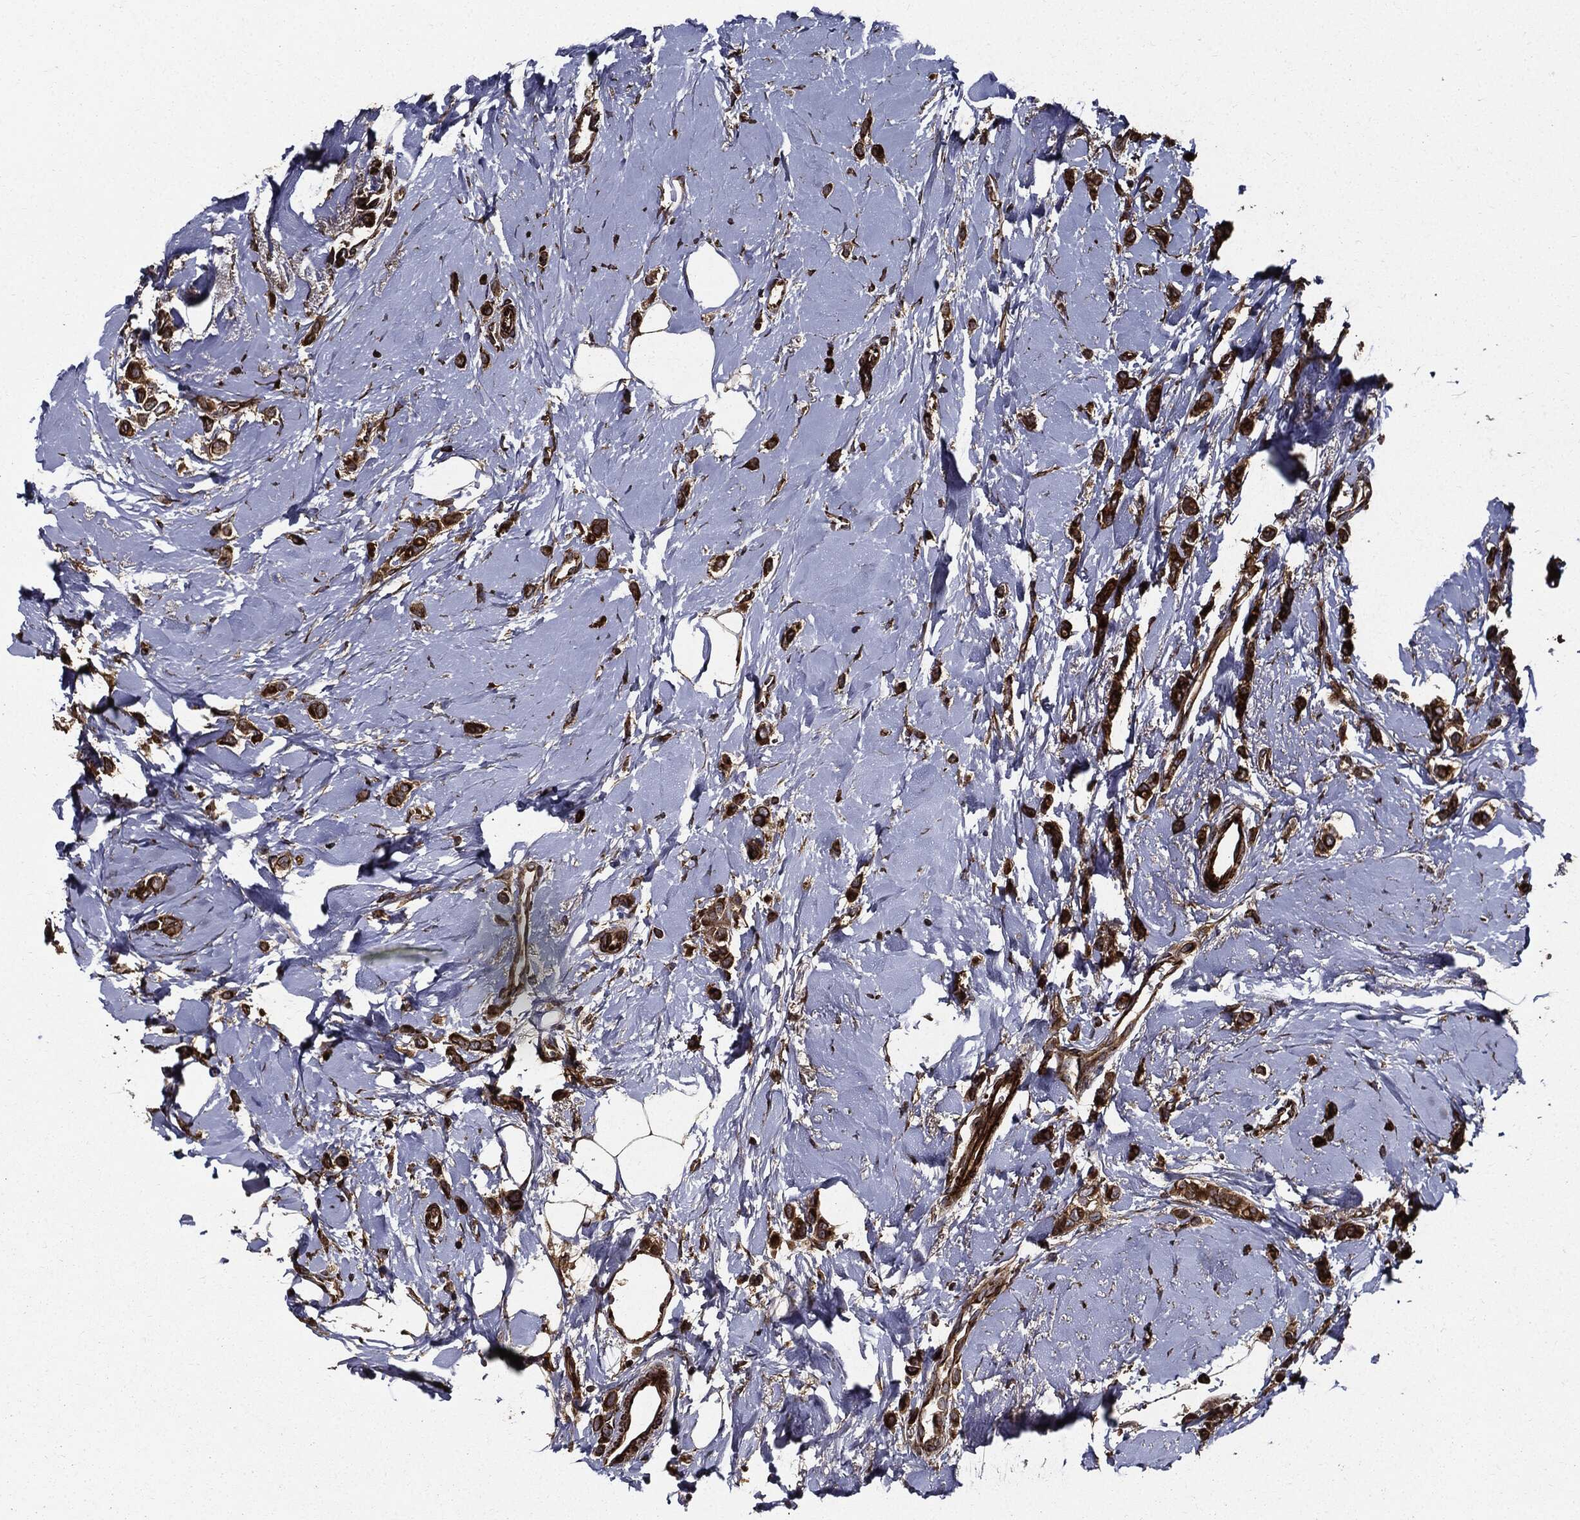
{"staining": {"intensity": "strong", "quantity": ">75%", "location": "cytoplasmic/membranous"}, "tissue": "breast cancer", "cell_type": "Tumor cells", "image_type": "cancer", "snomed": [{"axis": "morphology", "description": "Lobular carcinoma"}, {"axis": "topography", "description": "Breast"}], "caption": "The image reveals immunohistochemical staining of breast cancer (lobular carcinoma). There is strong cytoplasmic/membranous staining is appreciated in approximately >75% of tumor cells. The protein of interest is stained brown, and the nuclei are stained in blue (DAB IHC with brightfield microscopy, high magnification).", "gene": "HTT", "patient": {"sex": "female", "age": 66}}